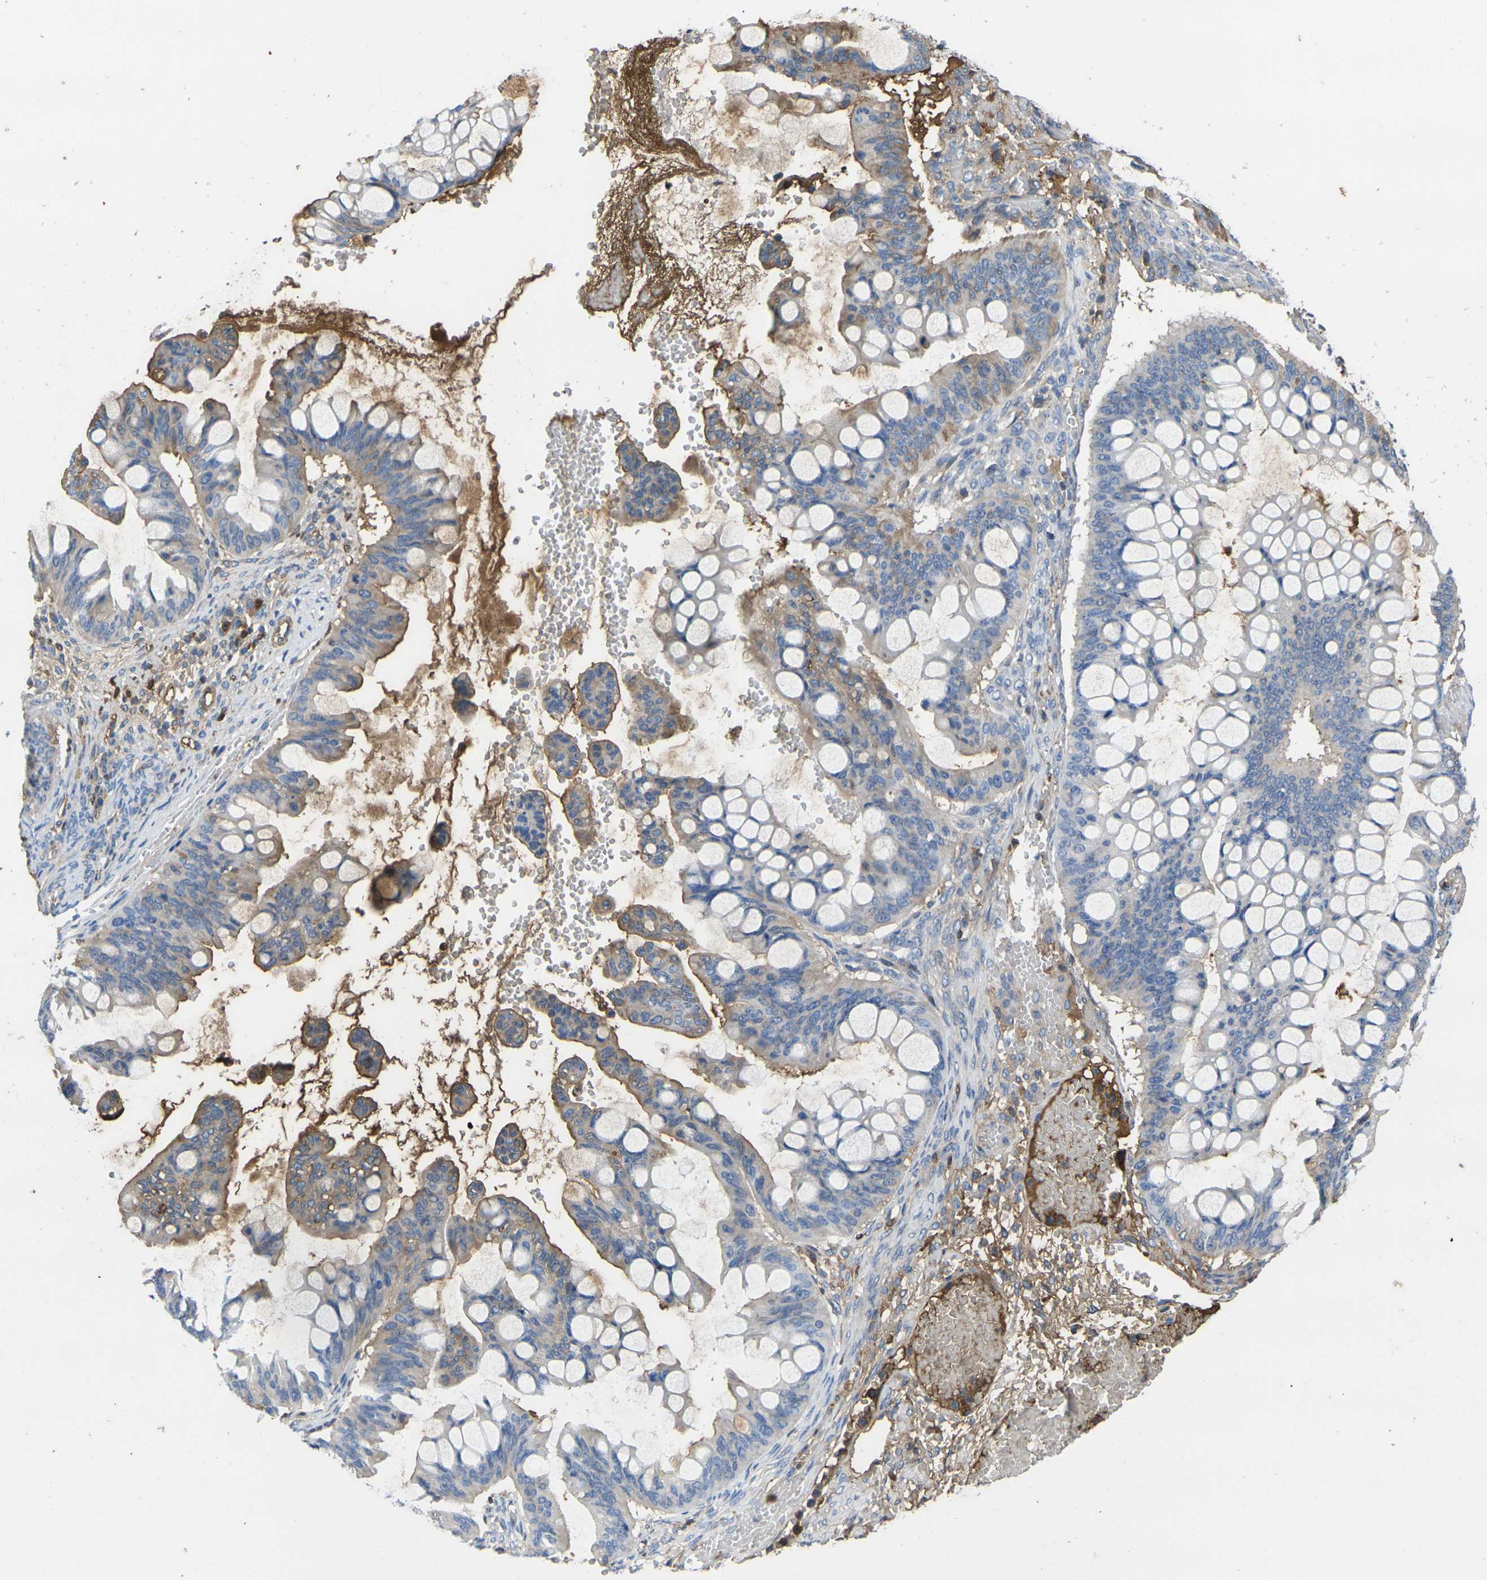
{"staining": {"intensity": "moderate", "quantity": "<25%", "location": "cytoplasmic/membranous"}, "tissue": "ovarian cancer", "cell_type": "Tumor cells", "image_type": "cancer", "snomed": [{"axis": "morphology", "description": "Cystadenocarcinoma, mucinous, NOS"}, {"axis": "topography", "description": "Ovary"}], "caption": "The photomicrograph demonstrates a brown stain indicating the presence of a protein in the cytoplasmic/membranous of tumor cells in ovarian cancer. The protein is shown in brown color, while the nuclei are stained blue.", "gene": "GREM2", "patient": {"sex": "female", "age": 73}}